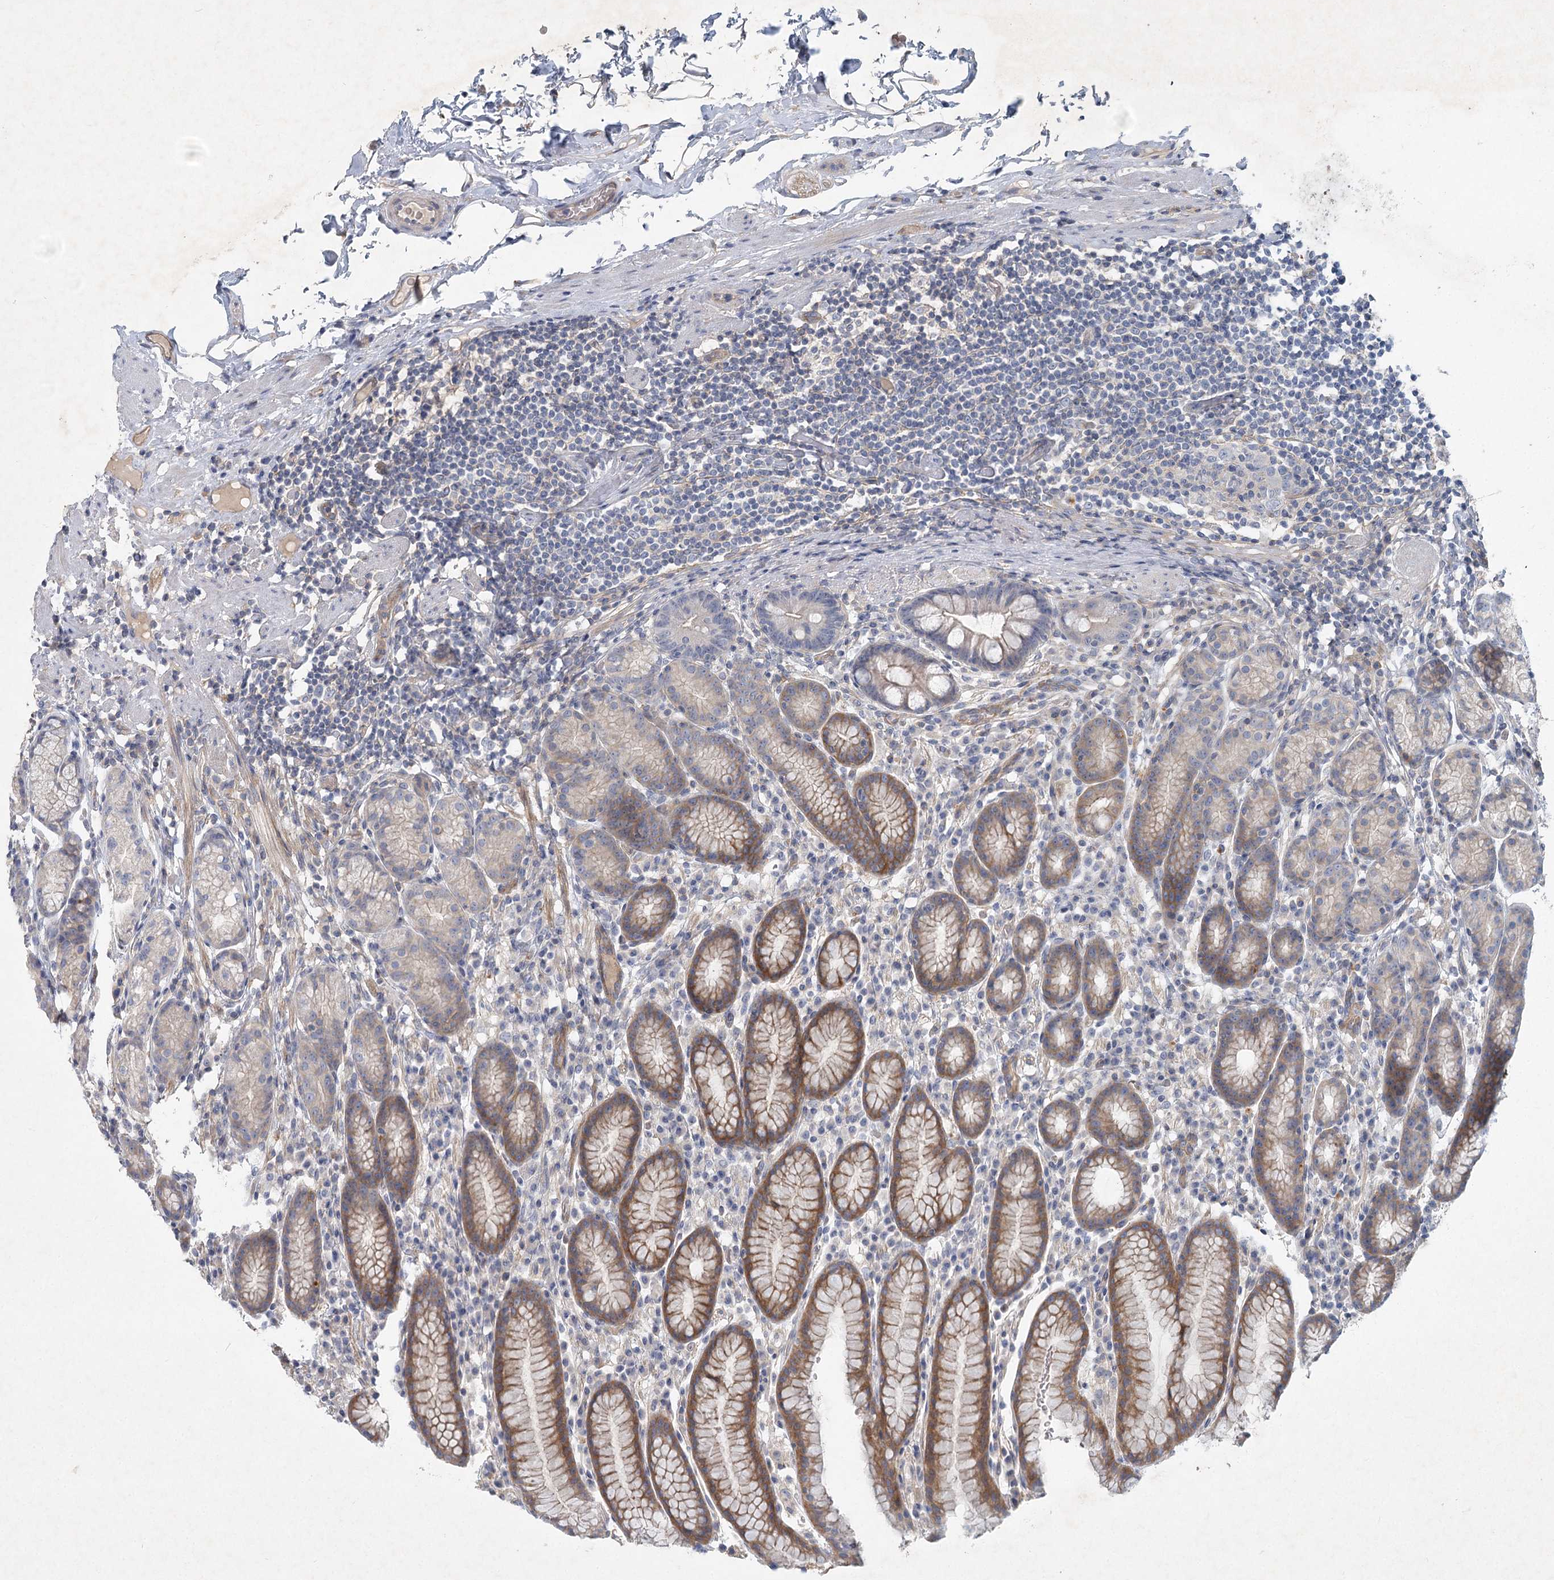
{"staining": {"intensity": "moderate", "quantity": "25%-75%", "location": "cytoplasmic/membranous"}, "tissue": "stomach", "cell_type": "Glandular cells", "image_type": "normal", "snomed": [{"axis": "morphology", "description": "Normal tissue, NOS"}, {"axis": "topography", "description": "Stomach, lower"}], "caption": "Stomach was stained to show a protein in brown. There is medium levels of moderate cytoplasmic/membranous positivity in about 25%-75% of glandular cells.", "gene": "DNMBP", "patient": {"sex": "male", "age": 52}}